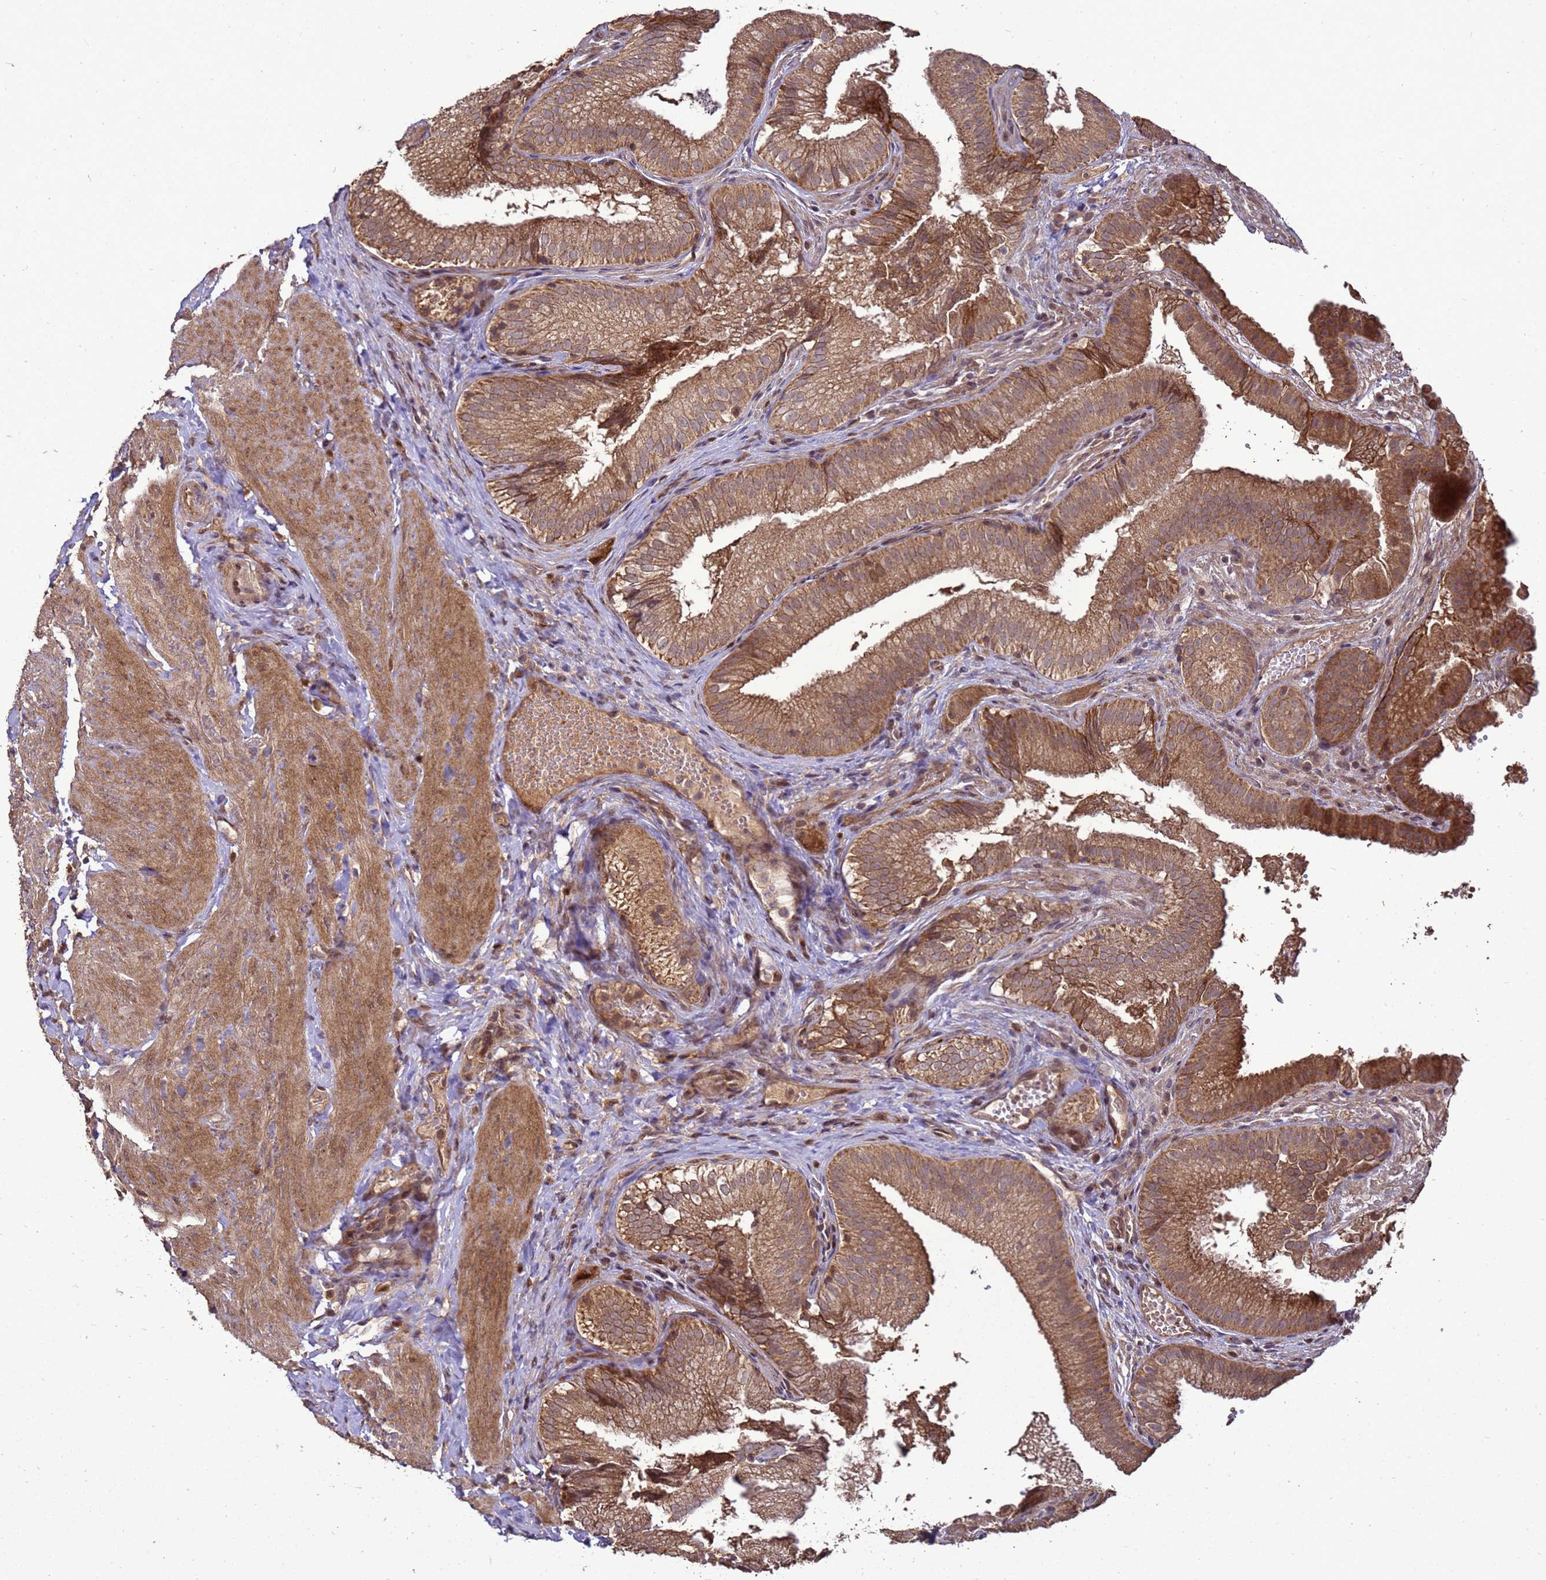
{"staining": {"intensity": "strong", "quantity": ">75%", "location": "cytoplasmic/membranous"}, "tissue": "gallbladder", "cell_type": "Glandular cells", "image_type": "normal", "snomed": [{"axis": "morphology", "description": "Normal tissue, NOS"}, {"axis": "topography", "description": "Gallbladder"}], "caption": "Immunohistochemistry (IHC) staining of normal gallbladder, which displays high levels of strong cytoplasmic/membranous positivity in about >75% of glandular cells indicating strong cytoplasmic/membranous protein staining. The staining was performed using DAB (brown) for protein detection and nuclei were counterstained in hematoxylin (blue).", "gene": "CRBN", "patient": {"sex": "female", "age": 30}}